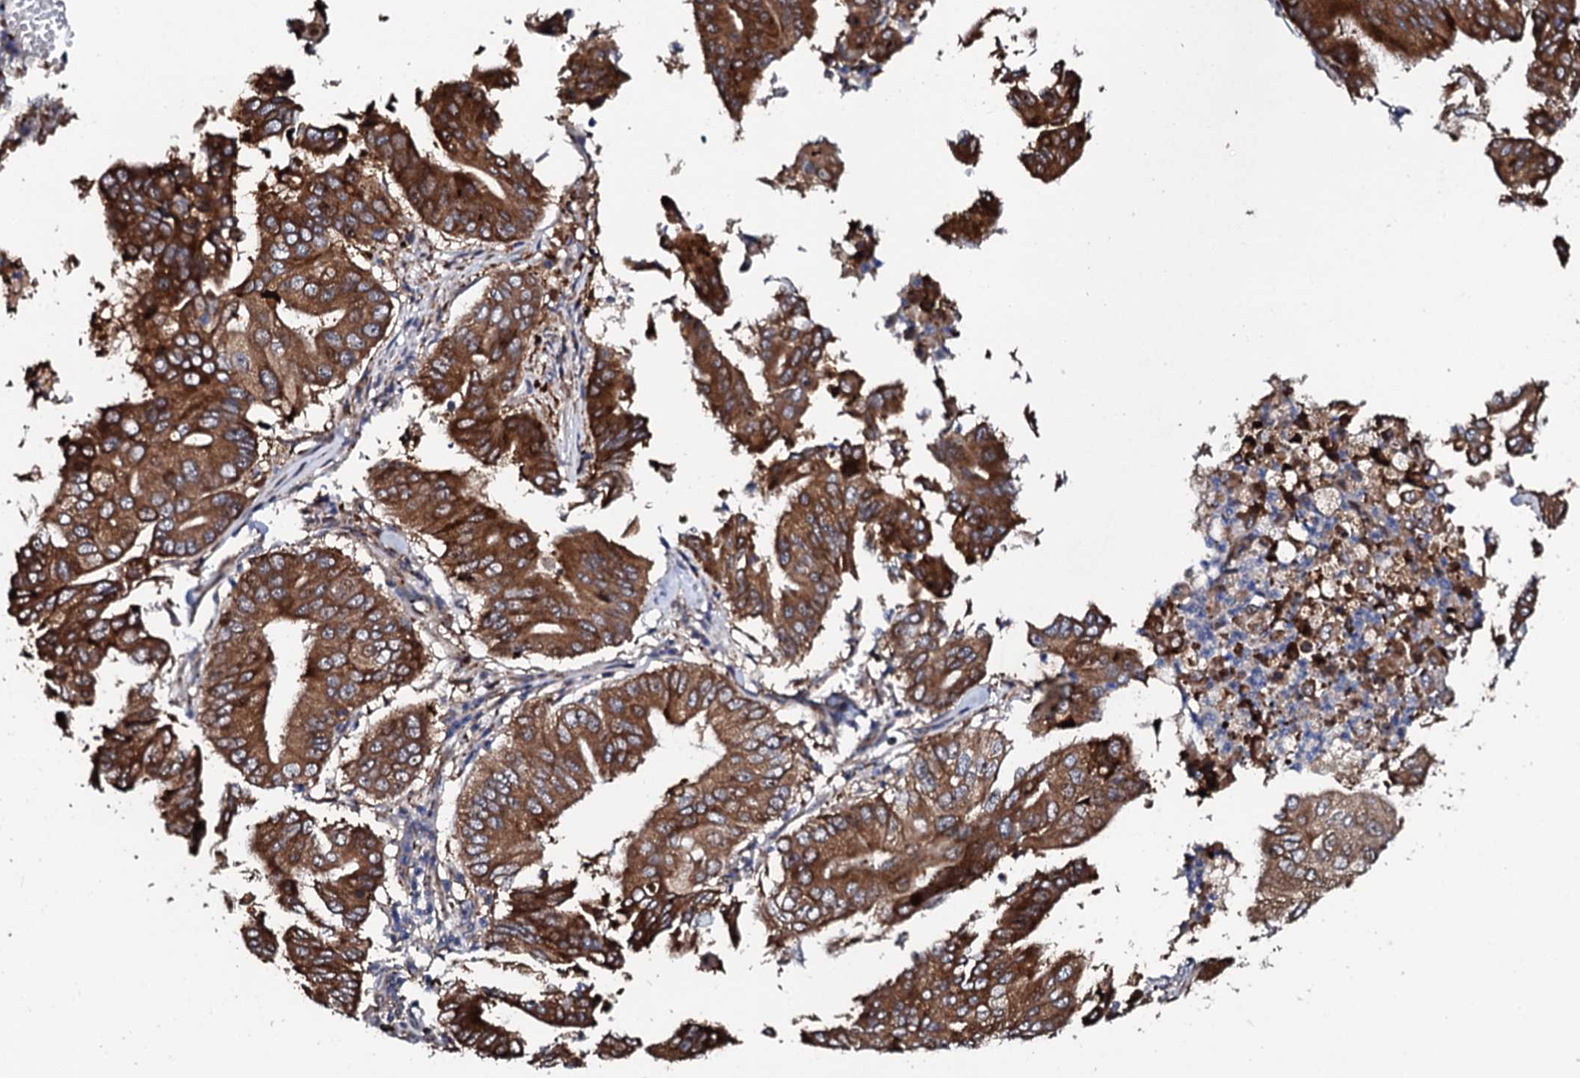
{"staining": {"intensity": "strong", "quantity": ">75%", "location": "cytoplasmic/membranous"}, "tissue": "pancreatic cancer", "cell_type": "Tumor cells", "image_type": "cancer", "snomed": [{"axis": "morphology", "description": "Adenocarcinoma, NOS"}, {"axis": "topography", "description": "Pancreas"}], "caption": "There is high levels of strong cytoplasmic/membranous positivity in tumor cells of pancreatic cancer, as demonstrated by immunohistochemical staining (brown color).", "gene": "GTPBP4", "patient": {"sex": "female", "age": 77}}